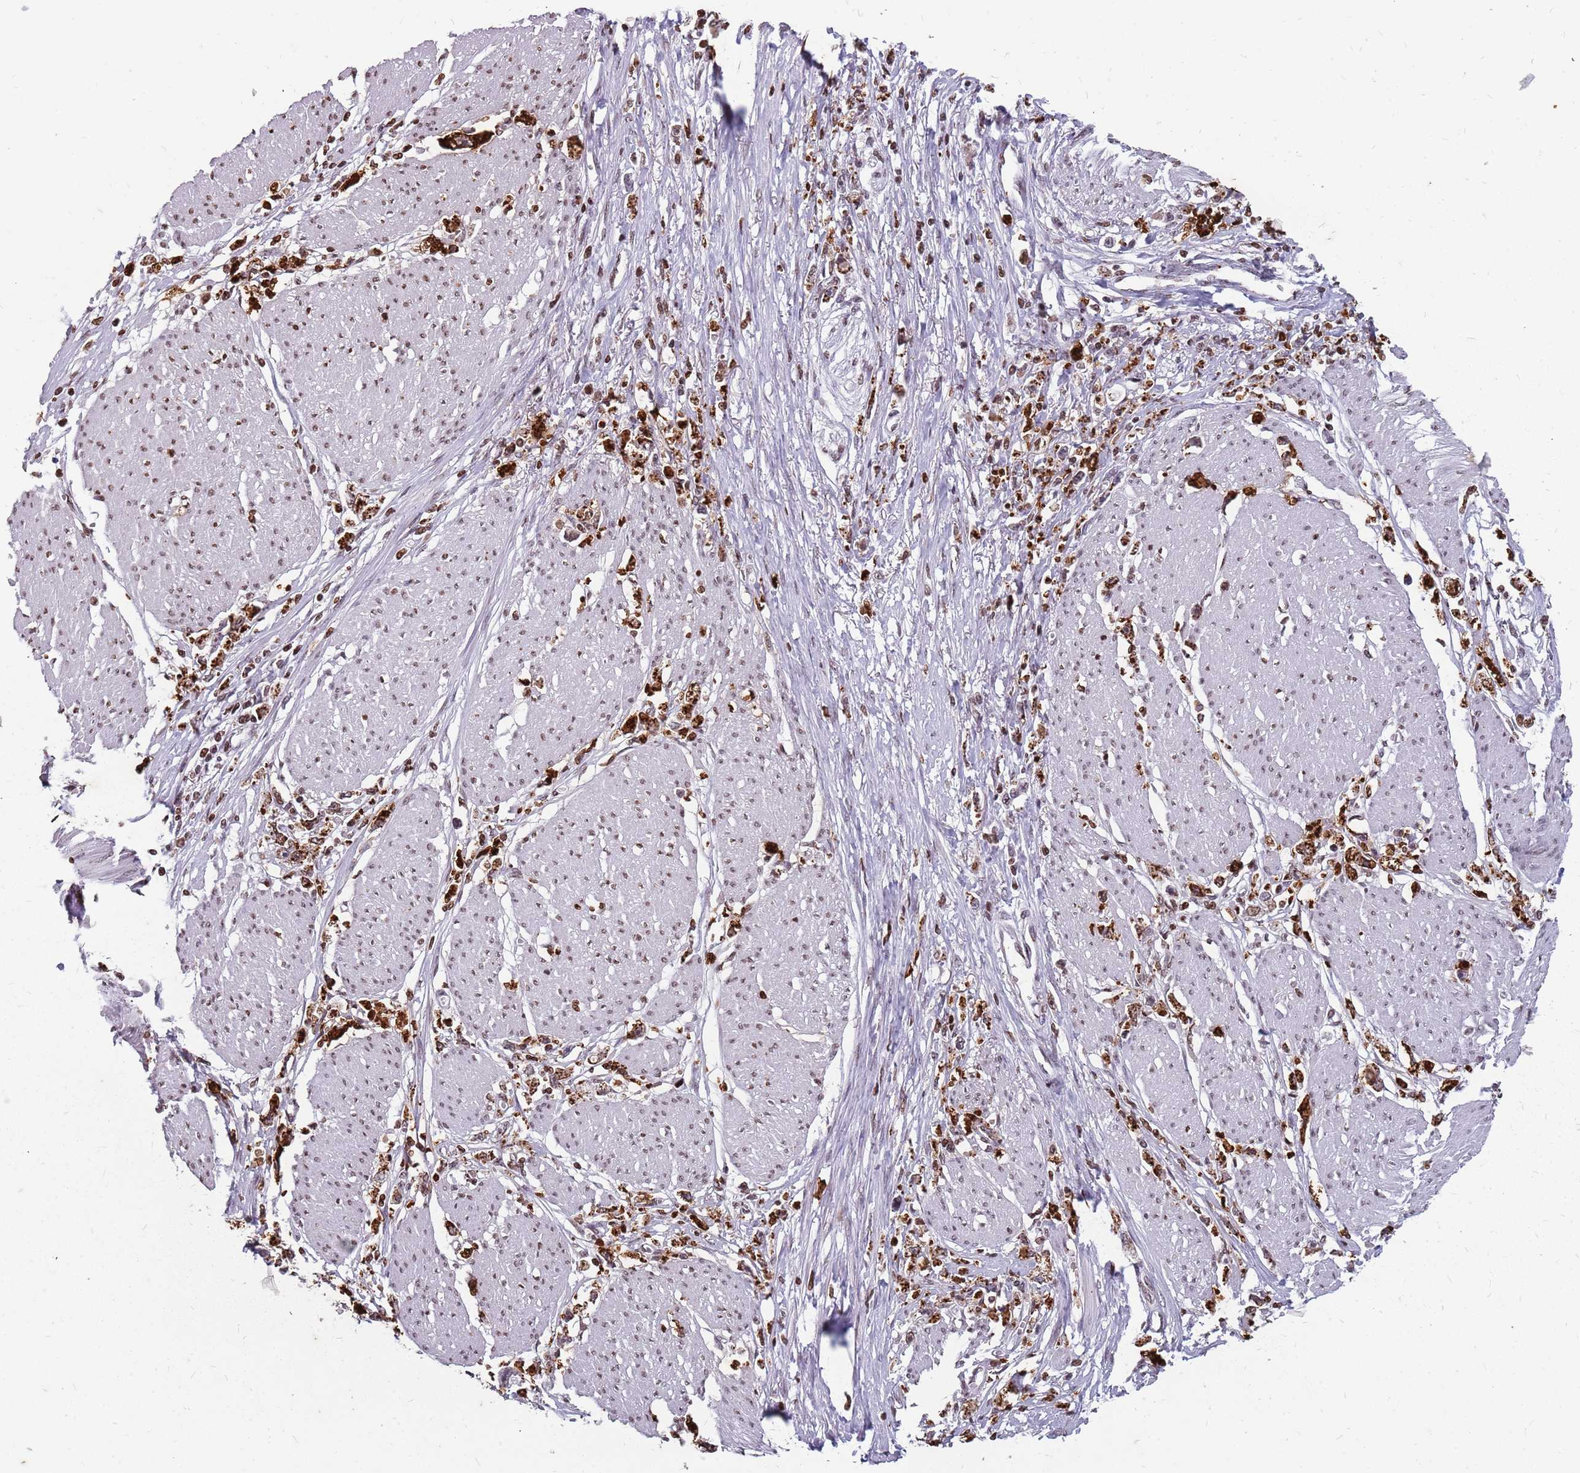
{"staining": {"intensity": "strong", "quantity": "25%-75%", "location": "cytoplasmic/membranous"}, "tissue": "stomach cancer", "cell_type": "Tumor cells", "image_type": "cancer", "snomed": [{"axis": "morphology", "description": "Adenocarcinoma, NOS"}, {"axis": "topography", "description": "Stomach"}], "caption": "Immunohistochemistry (DAB) staining of adenocarcinoma (stomach) exhibits strong cytoplasmic/membranous protein positivity in approximately 25%-75% of tumor cells.", "gene": "NEK6", "patient": {"sex": "female", "age": 59}}